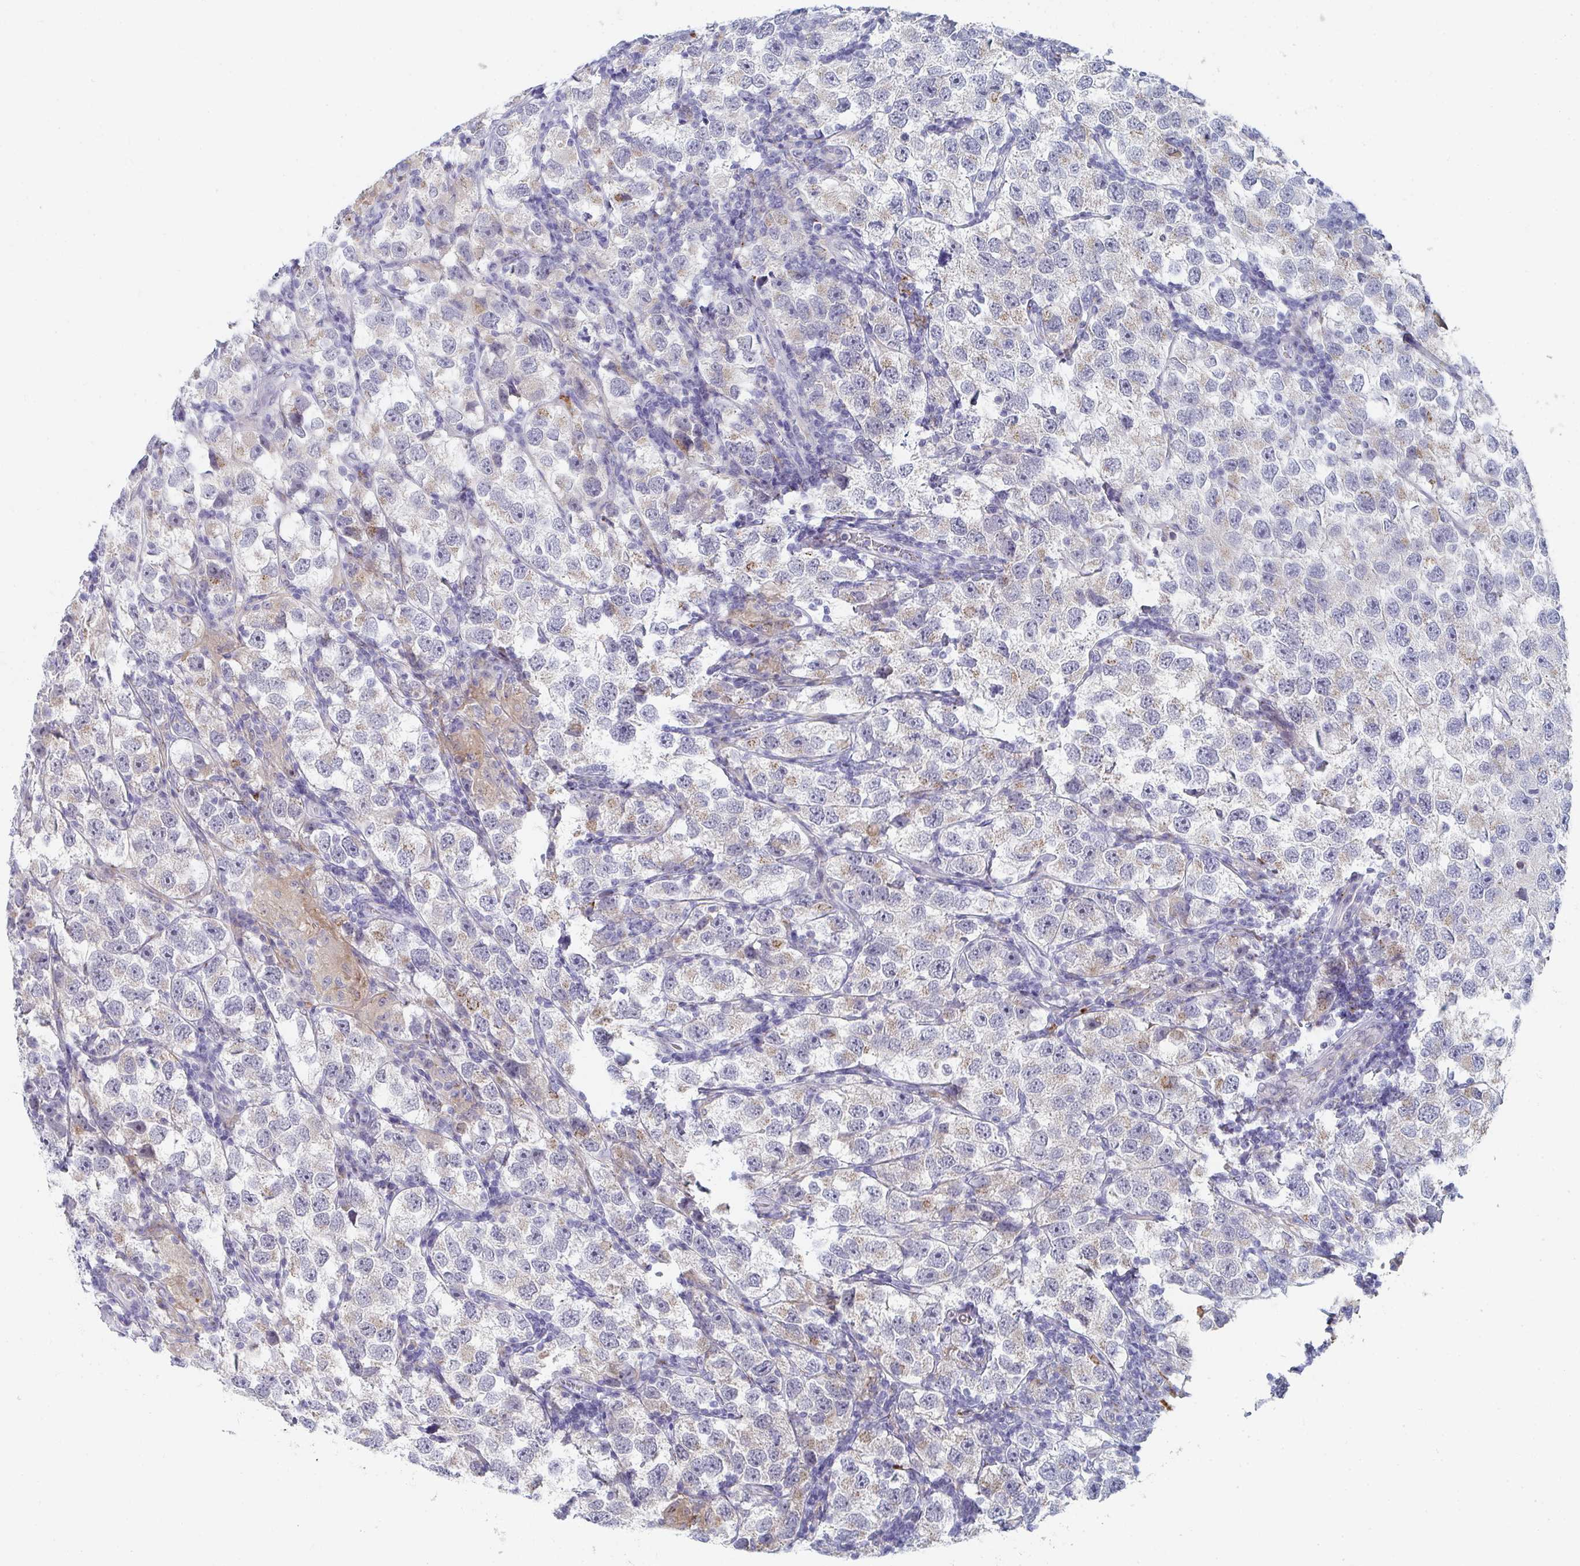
{"staining": {"intensity": "weak", "quantity": "<25%", "location": "cytoplasmic/membranous"}, "tissue": "testis cancer", "cell_type": "Tumor cells", "image_type": "cancer", "snomed": [{"axis": "morphology", "description": "Seminoma, NOS"}, {"axis": "topography", "description": "Testis"}], "caption": "Tumor cells show no significant protein positivity in testis cancer.", "gene": "PSMG1", "patient": {"sex": "male", "age": 26}}